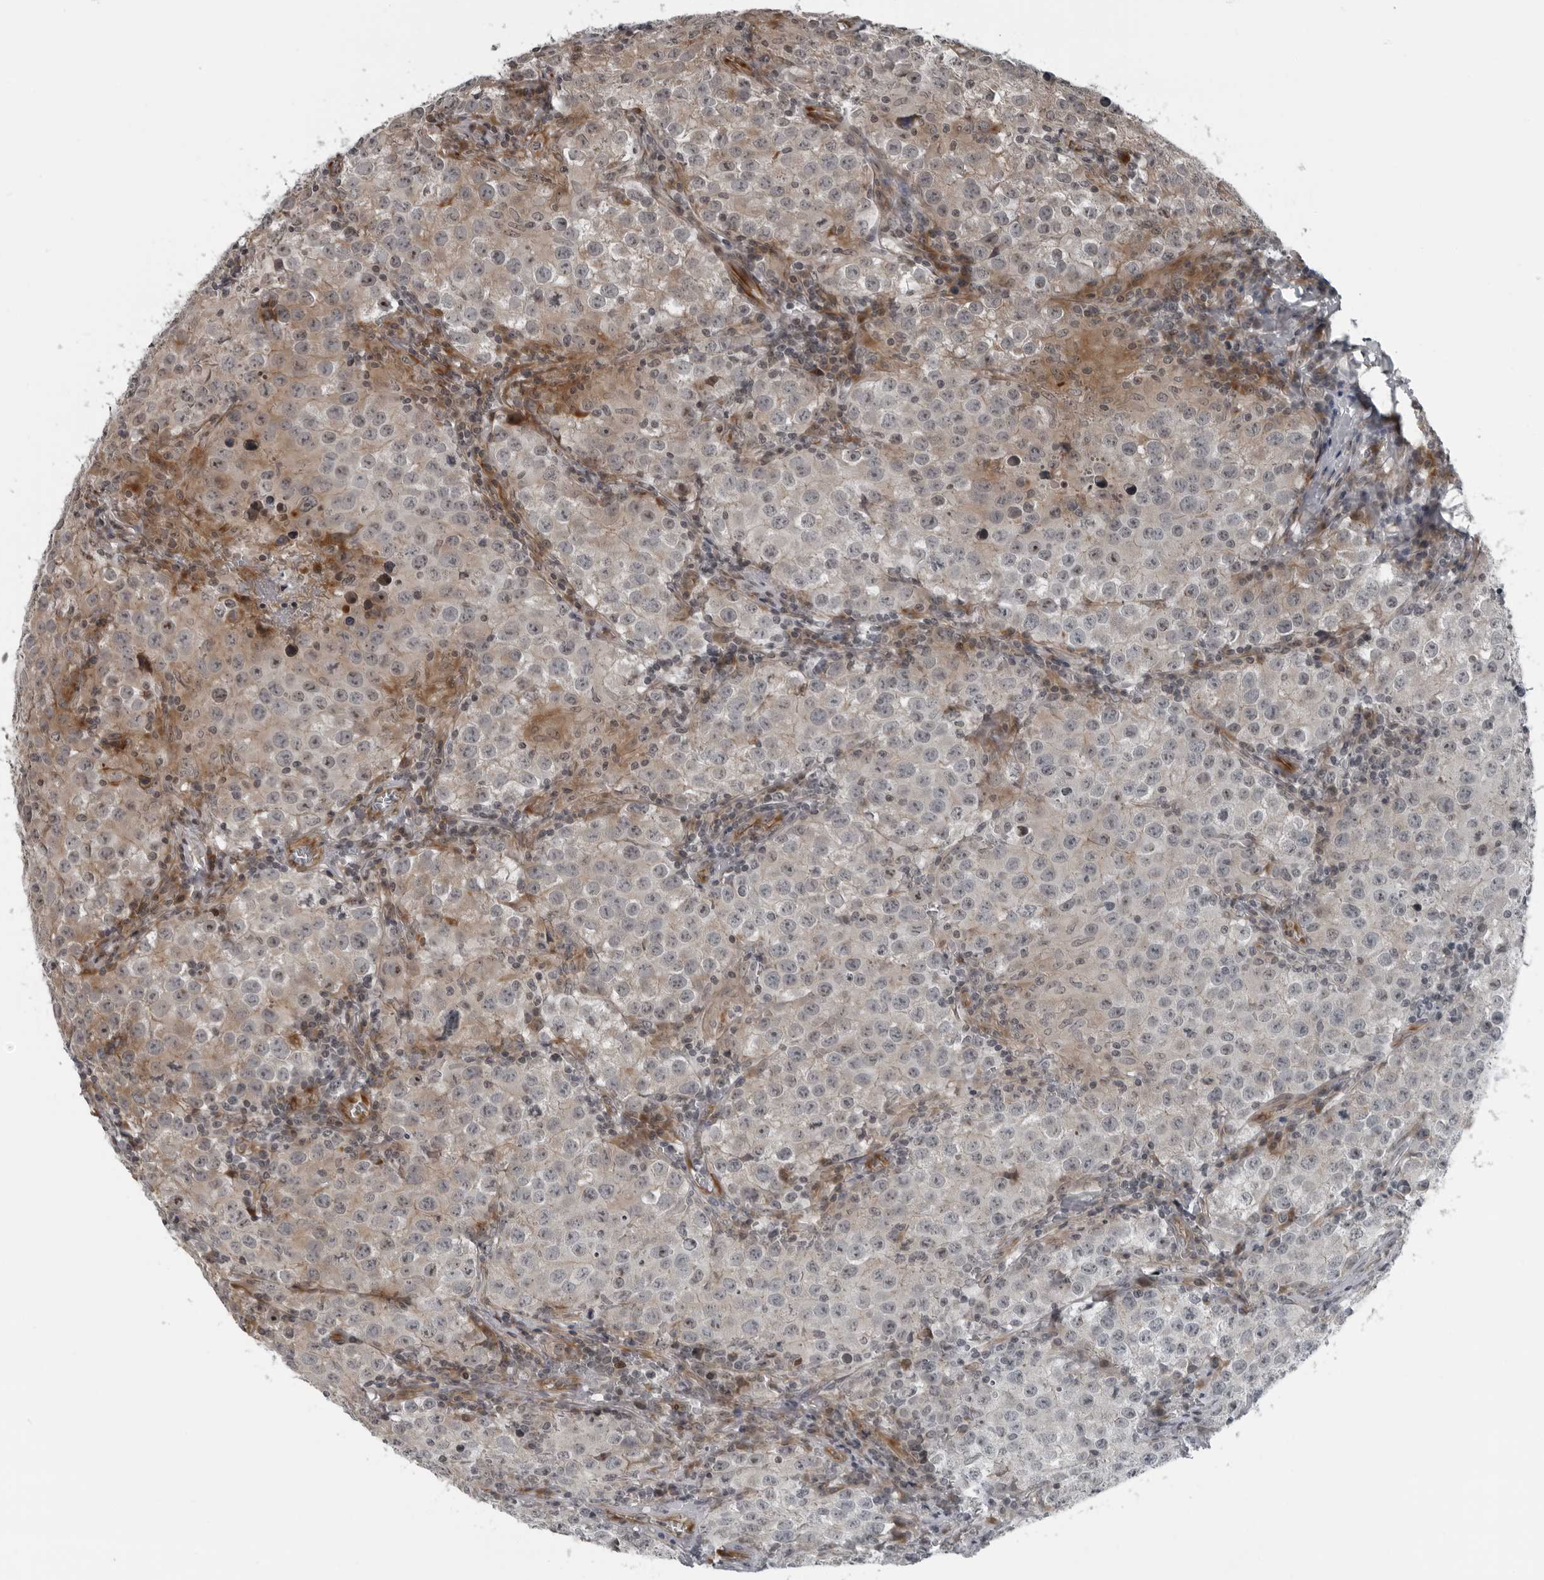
{"staining": {"intensity": "weak", "quantity": "<25%", "location": "cytoplasmic/membranous"}, "tissue": "testis cancer", "cell_type": "Tumor cells", "image_type": "cancer", "snomed": [{"axis": "morphology", "description": "Seminoma, NOS"}, {"axis": "morphology", "description": "Carcinoma, Embryonal, NOS"}, {"axis": "topography", "description": "Testis"}], "caption": "The histopathology image exhibits no significant positivity in tumor cells of testis embryonal carcinoma.", "gene": "FAM102B", "patient": {"sex": "male", "age": 43}}